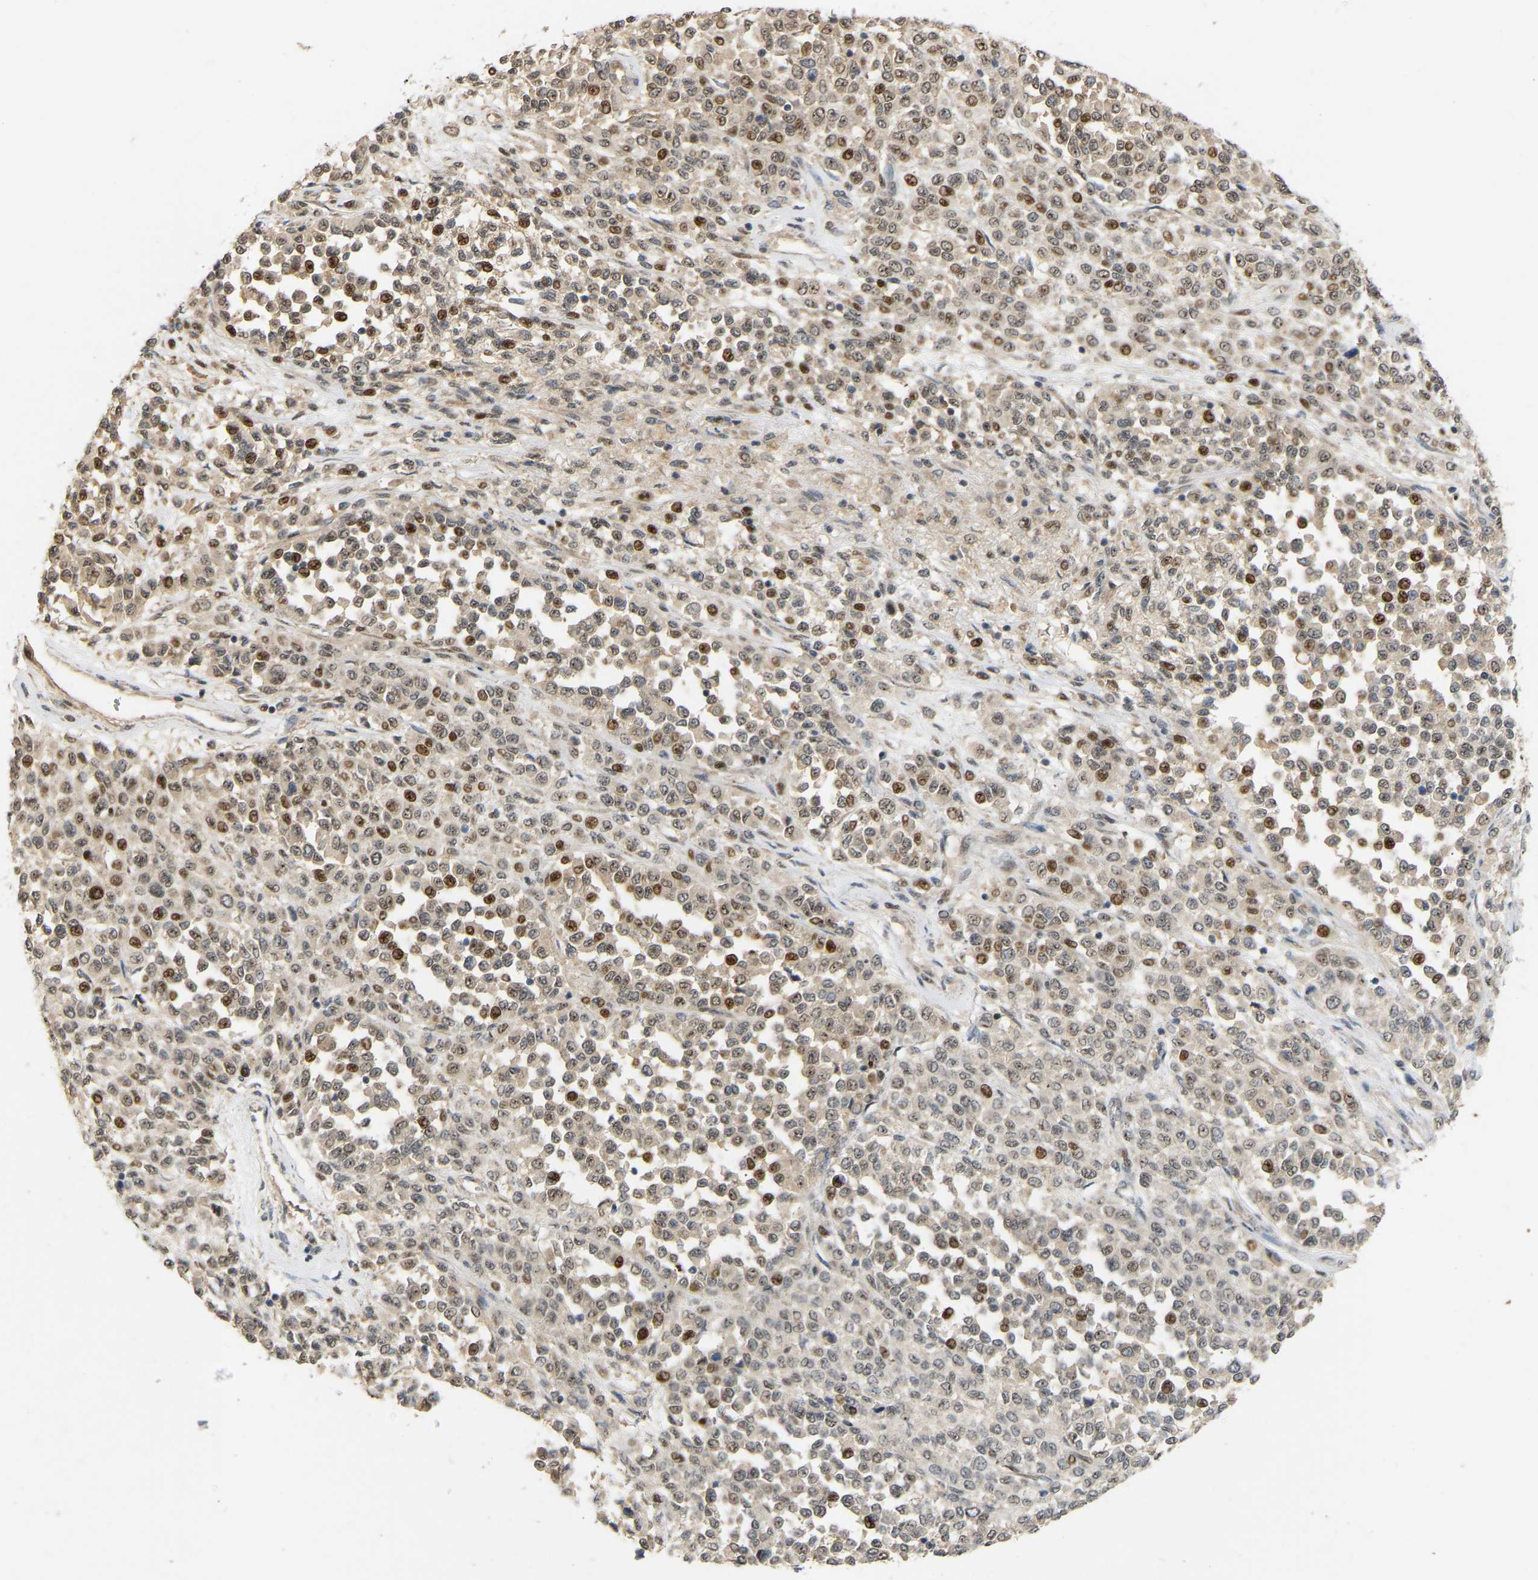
{"staining": {"intensity": "moderate", "quantity": "25%-75%", "location": "nuclear"}, "tissue": "melanoma", "cell_type": "Tumor cells", "image_type": "cancer", "snomed": [{"axis": "morphology", "description": "Malignant melanoma, Metastatic site"}, {"axis": "topography", "description": "Pancreas"}], "caption": "Human malignant melanoma (metastatic site) stained with a brown dye shows moderate nuclear positive positivity in about 25%-75% of tumor cells.", "gene": "PTPN4", "patient": {"sex": "female", "age": 30}}